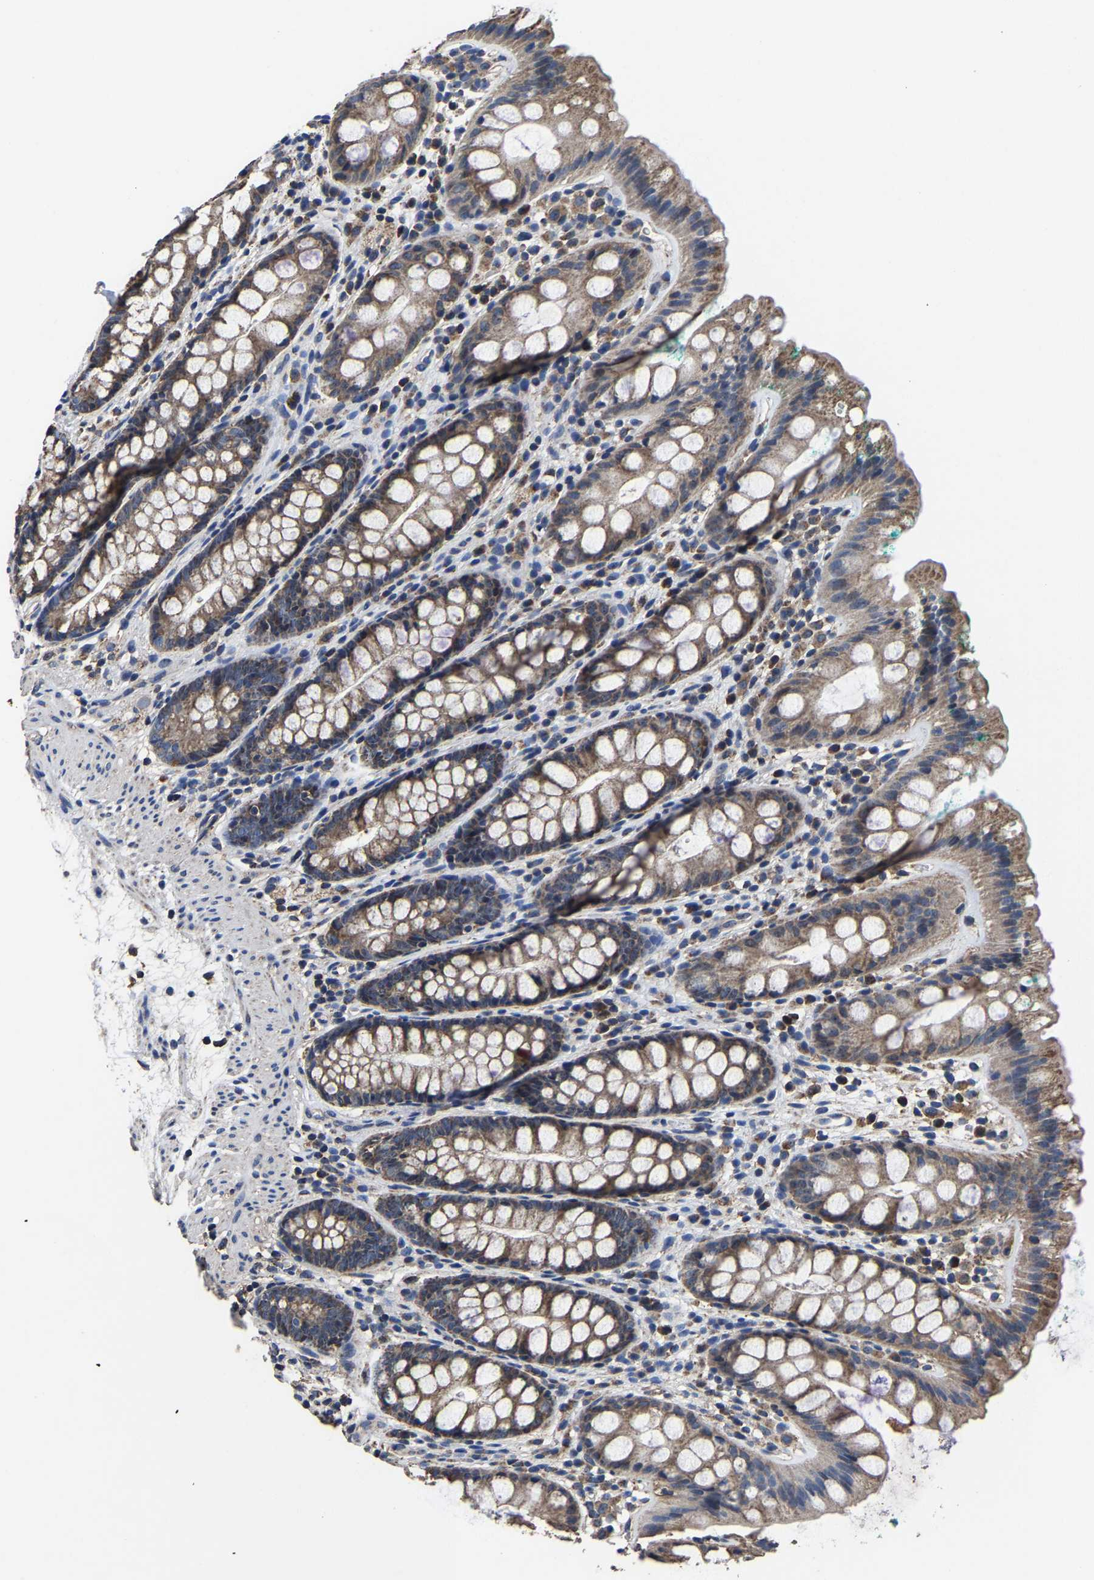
{"staining": {"intensity": "weak", "quantity": ">75%", "location": "cytoplasmic/membranous"}, "tissue": "rectum", "cell_type": "Glandular cells", "image_type": "normal", "snomed": [{"axis": "morphology", "description": "Normal tissue, NOS"}, {"axis": "topography", "description": "Rectum"}], "caption": "Immunohistochemistry (IHC) of unremarkable rectum shows low levels of weak cytoplasmic/membranous staining in approximately >75% of glandular cells.", "gene": "ZCCHC7", "patient": {"sex": "female", "age": 65}}